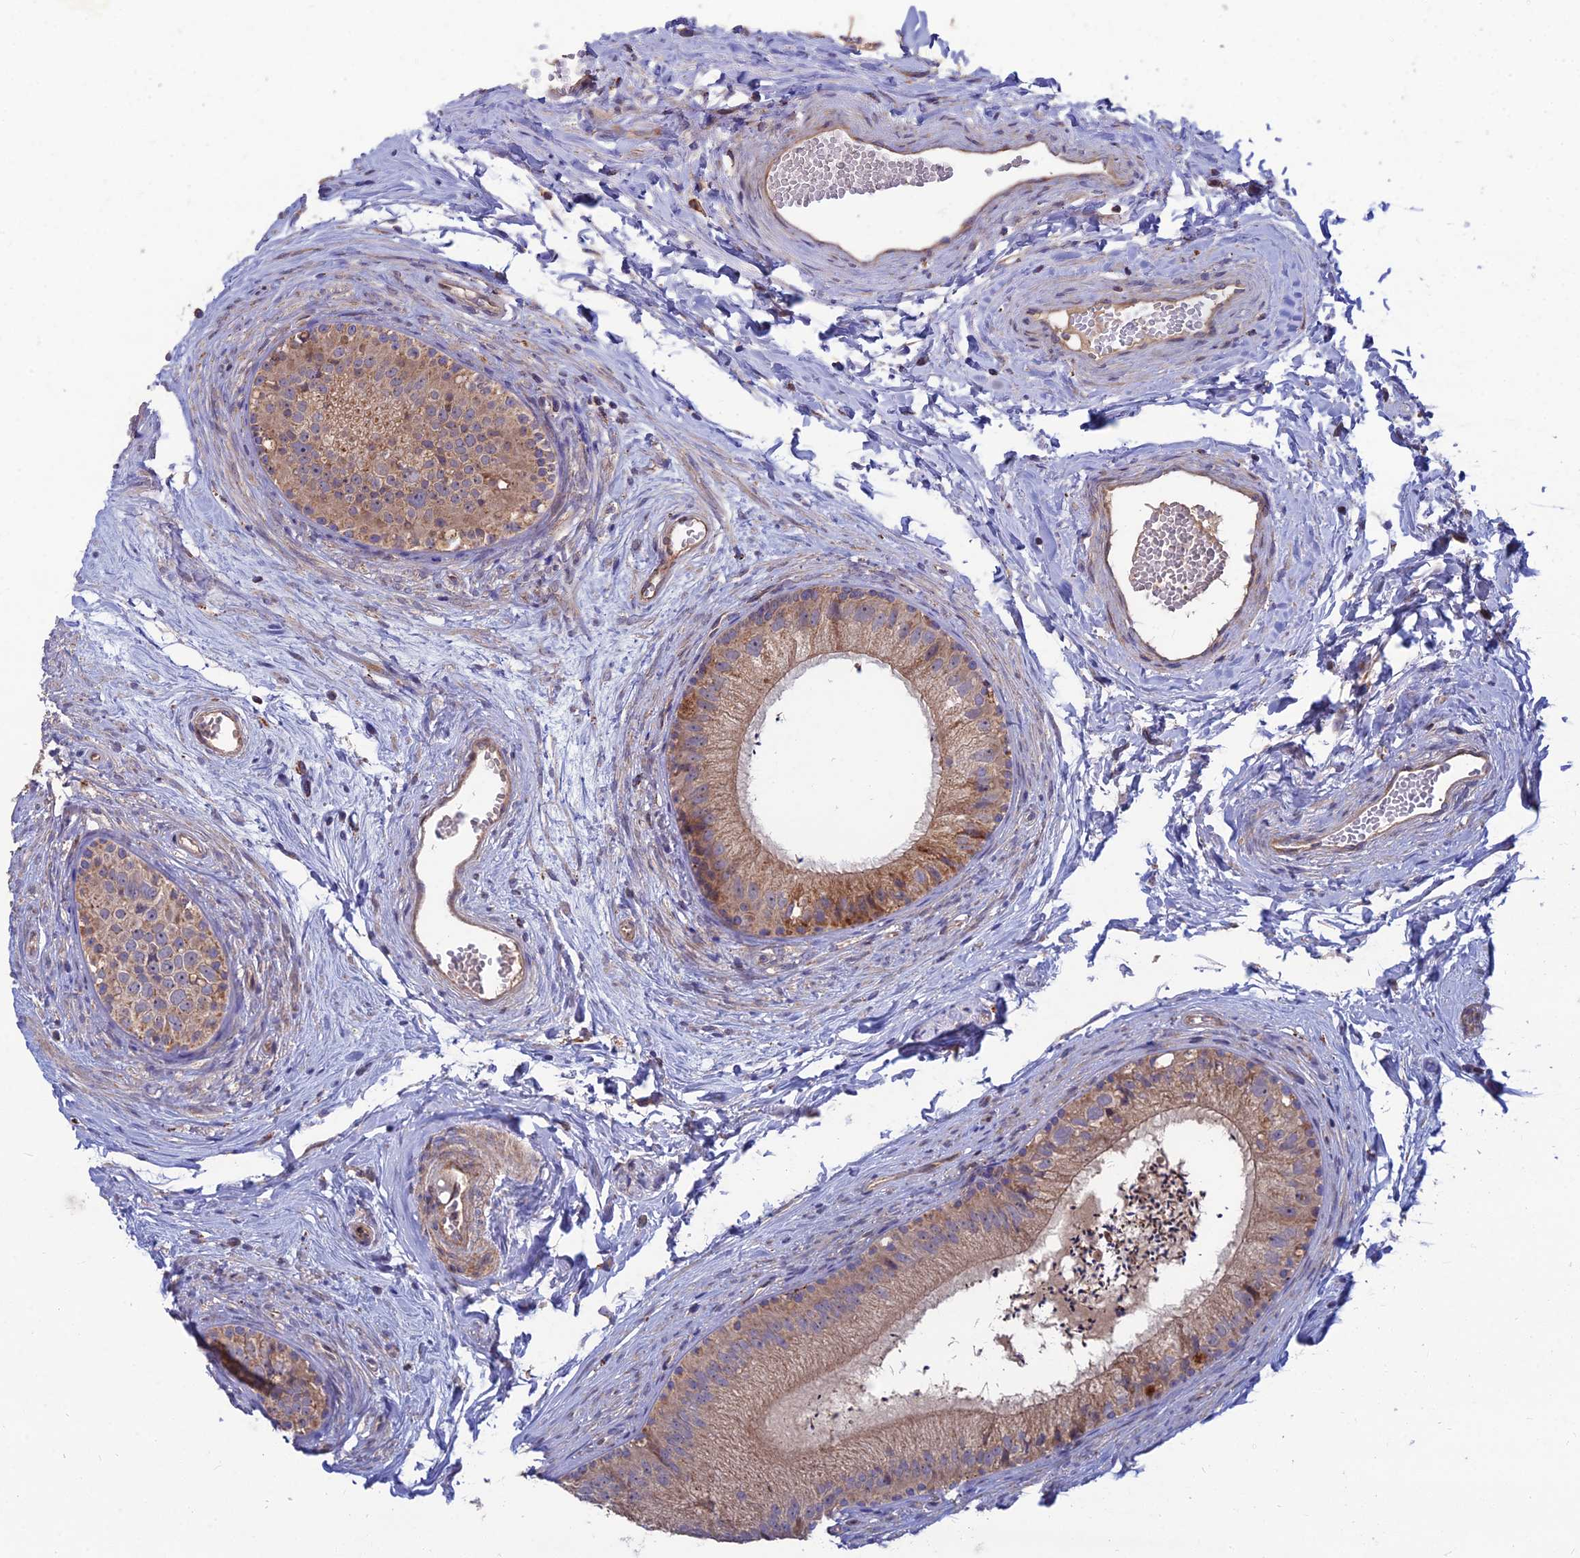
{"staining": {"intensity": "moderate", "quantity": "<25%", "location": "cytoplasmic/membranous"}, "tissue": "epididymis", "cell_type": "Glandular cells", "image_type": "normal", "snomed": [{"axis": "morphology", "description": "Normal tissue, NOS"}, {"axis": "topography", "description": "Epididymis"}], "caption": "Approximately <25% of glandular cells in unremarkable human epididymis display moderate cytoplasmic/membranous protein positivity as visualized by brown immunohistochemical staining.", "gene": "RIC8B", "patient": {"sex": "male", "age": 56}}